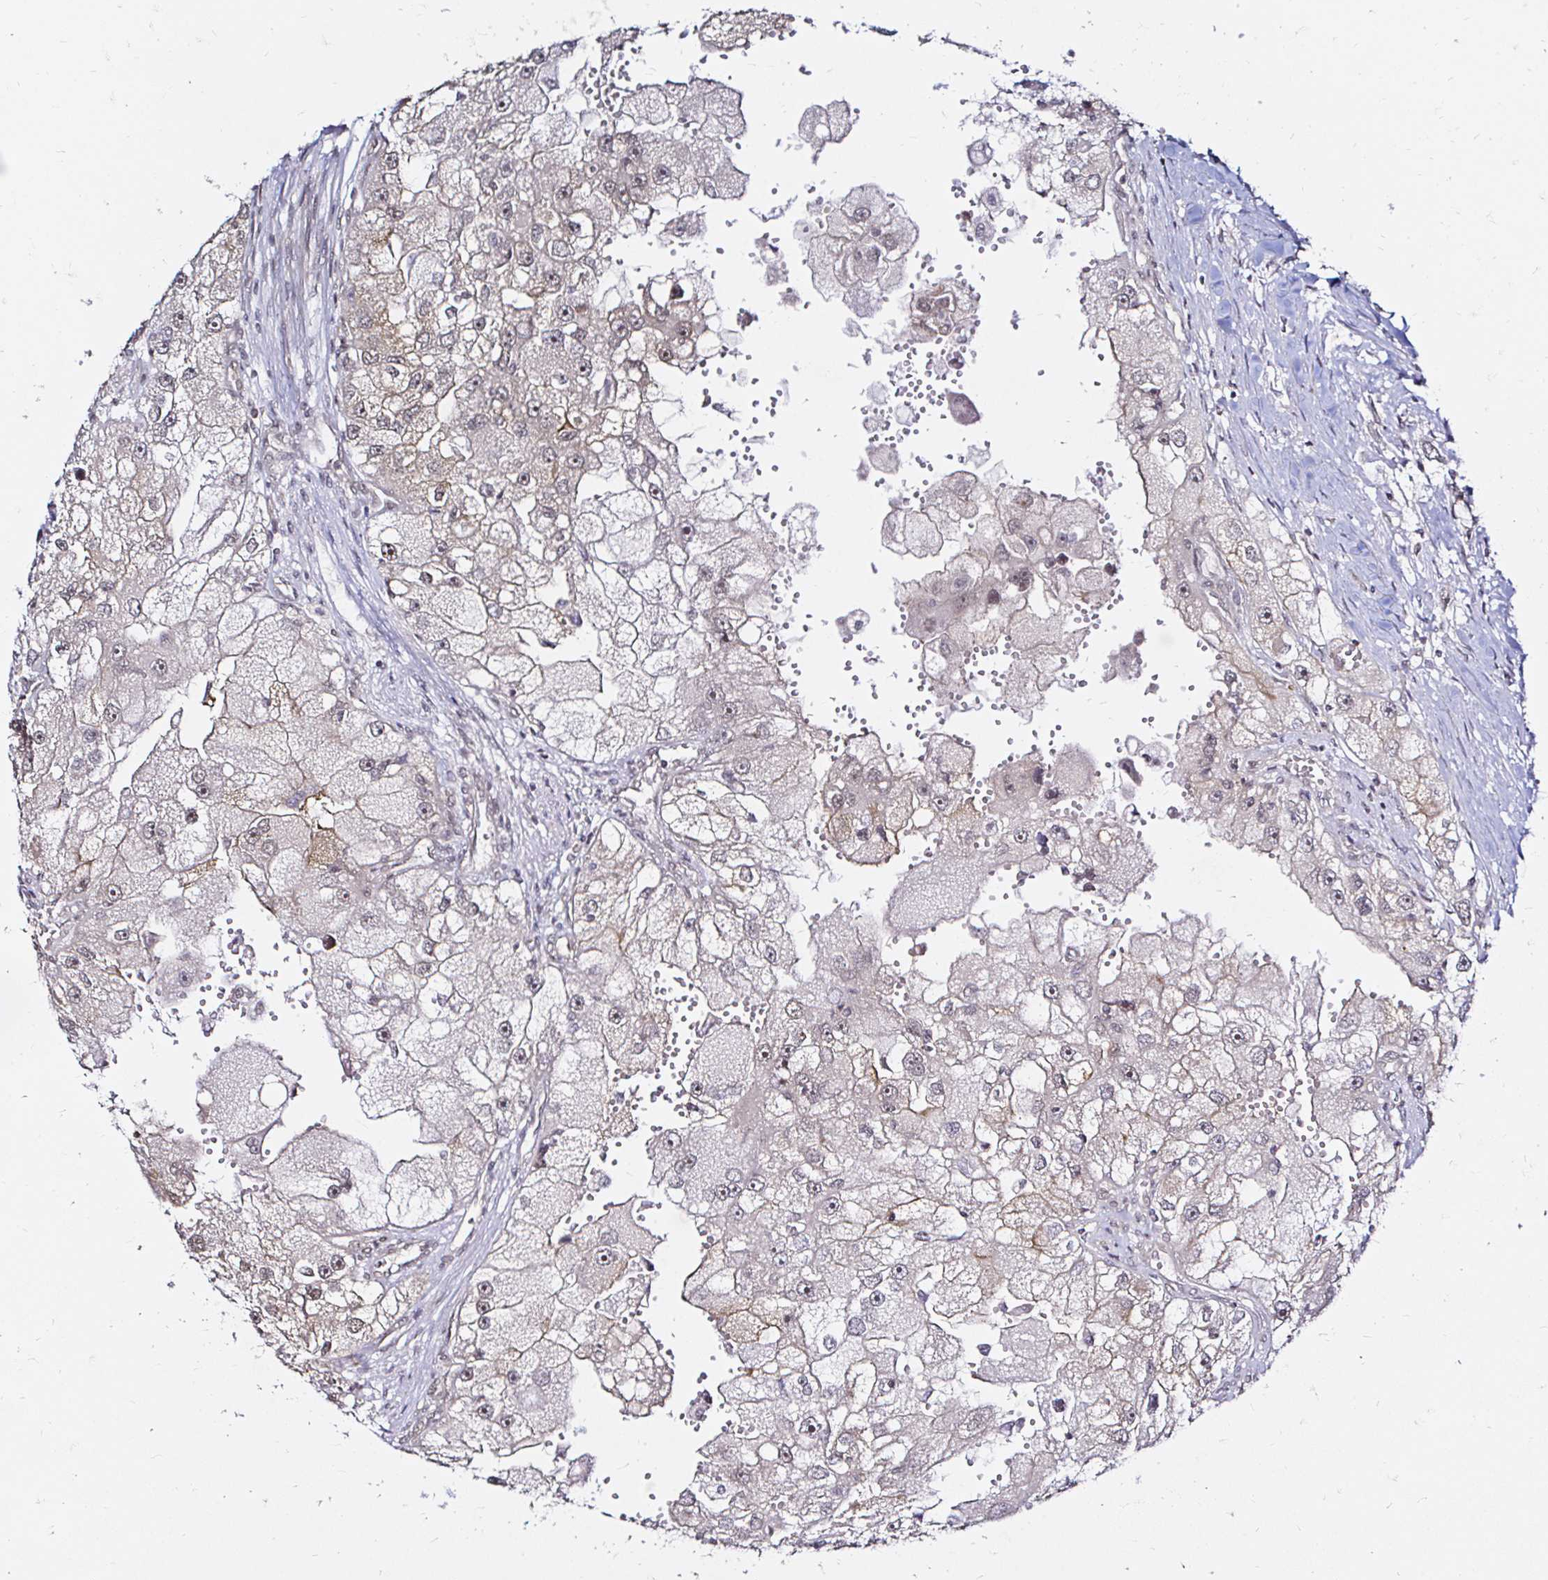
{"staining": {"intensity": "weak", "quantity": "<25%", "location": "nuclear"}, "tissue": "renal cancer", "cell_type": "Tumor cells", "image_type": "cancer", "snomed": [{"axis": "morphology", "description": "Adenocarcinoma, NOS"}, {"axis": "topography", "description": "Kidney"}], "caption": "There is no significant expression in tumor cells of renal cancer. (Immunohistochemistry, brightfield microscopy, high magnification).", "gene": "SNRPC", "patient": {"sex": "male", "age": 63}}